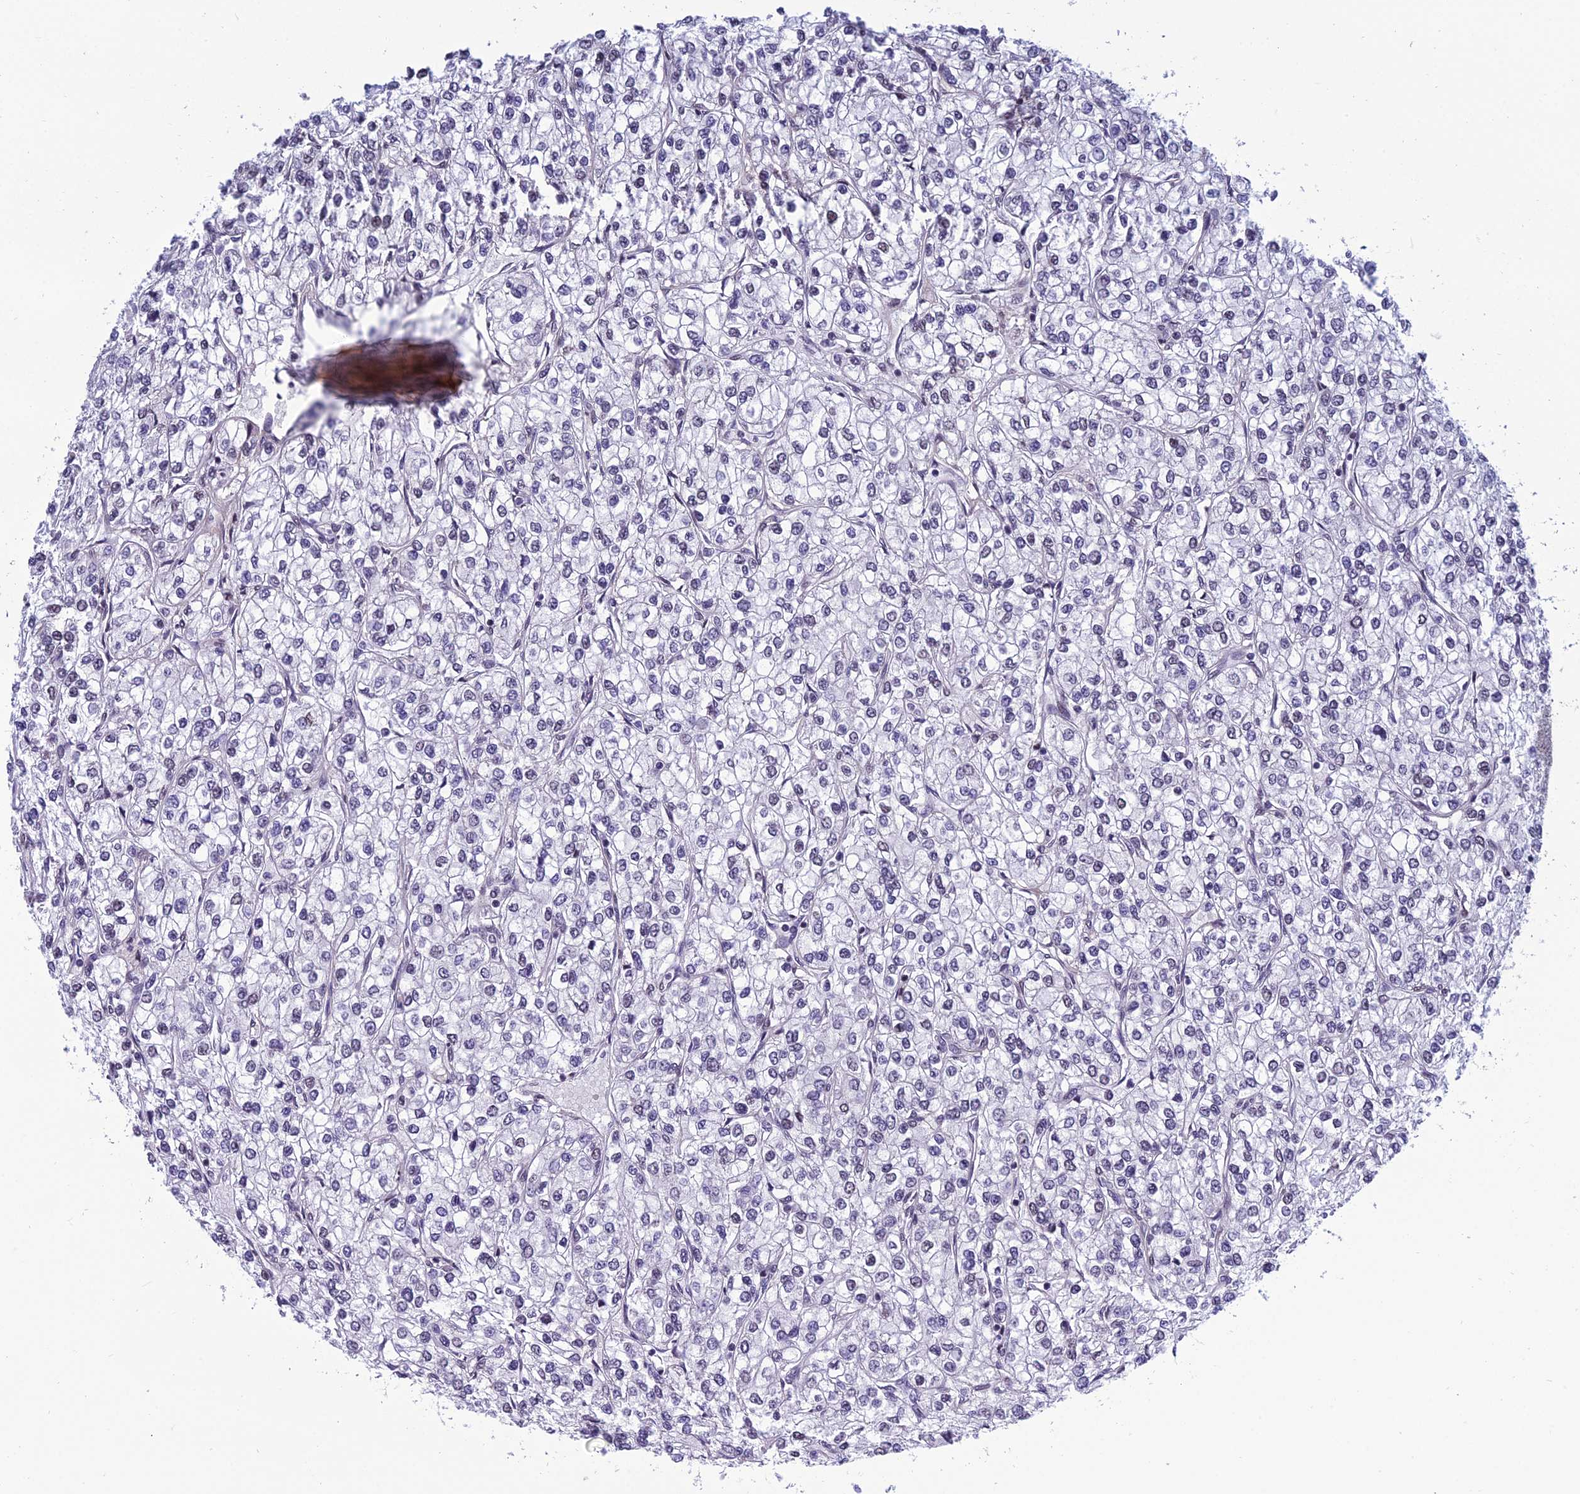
{"staining": {"intensity": "negative", "quantity": "none", "location": "none"}, "tissue": "renal cancer", "cell_type": "Tumor cells", "image_type": "cancer", "snomed": [{"axis": "morphology", "description": "Adenocarcinoma, NOS"}, {"axis": "topography", "description": "Kidney"}], "caption": "This is an immunohistochemistry histopathology image of adenocarcinoma (renal). There is no expression in tumor cells.", "gene": "RSRC1", "patient": {"sex": "male", "age": 80}}